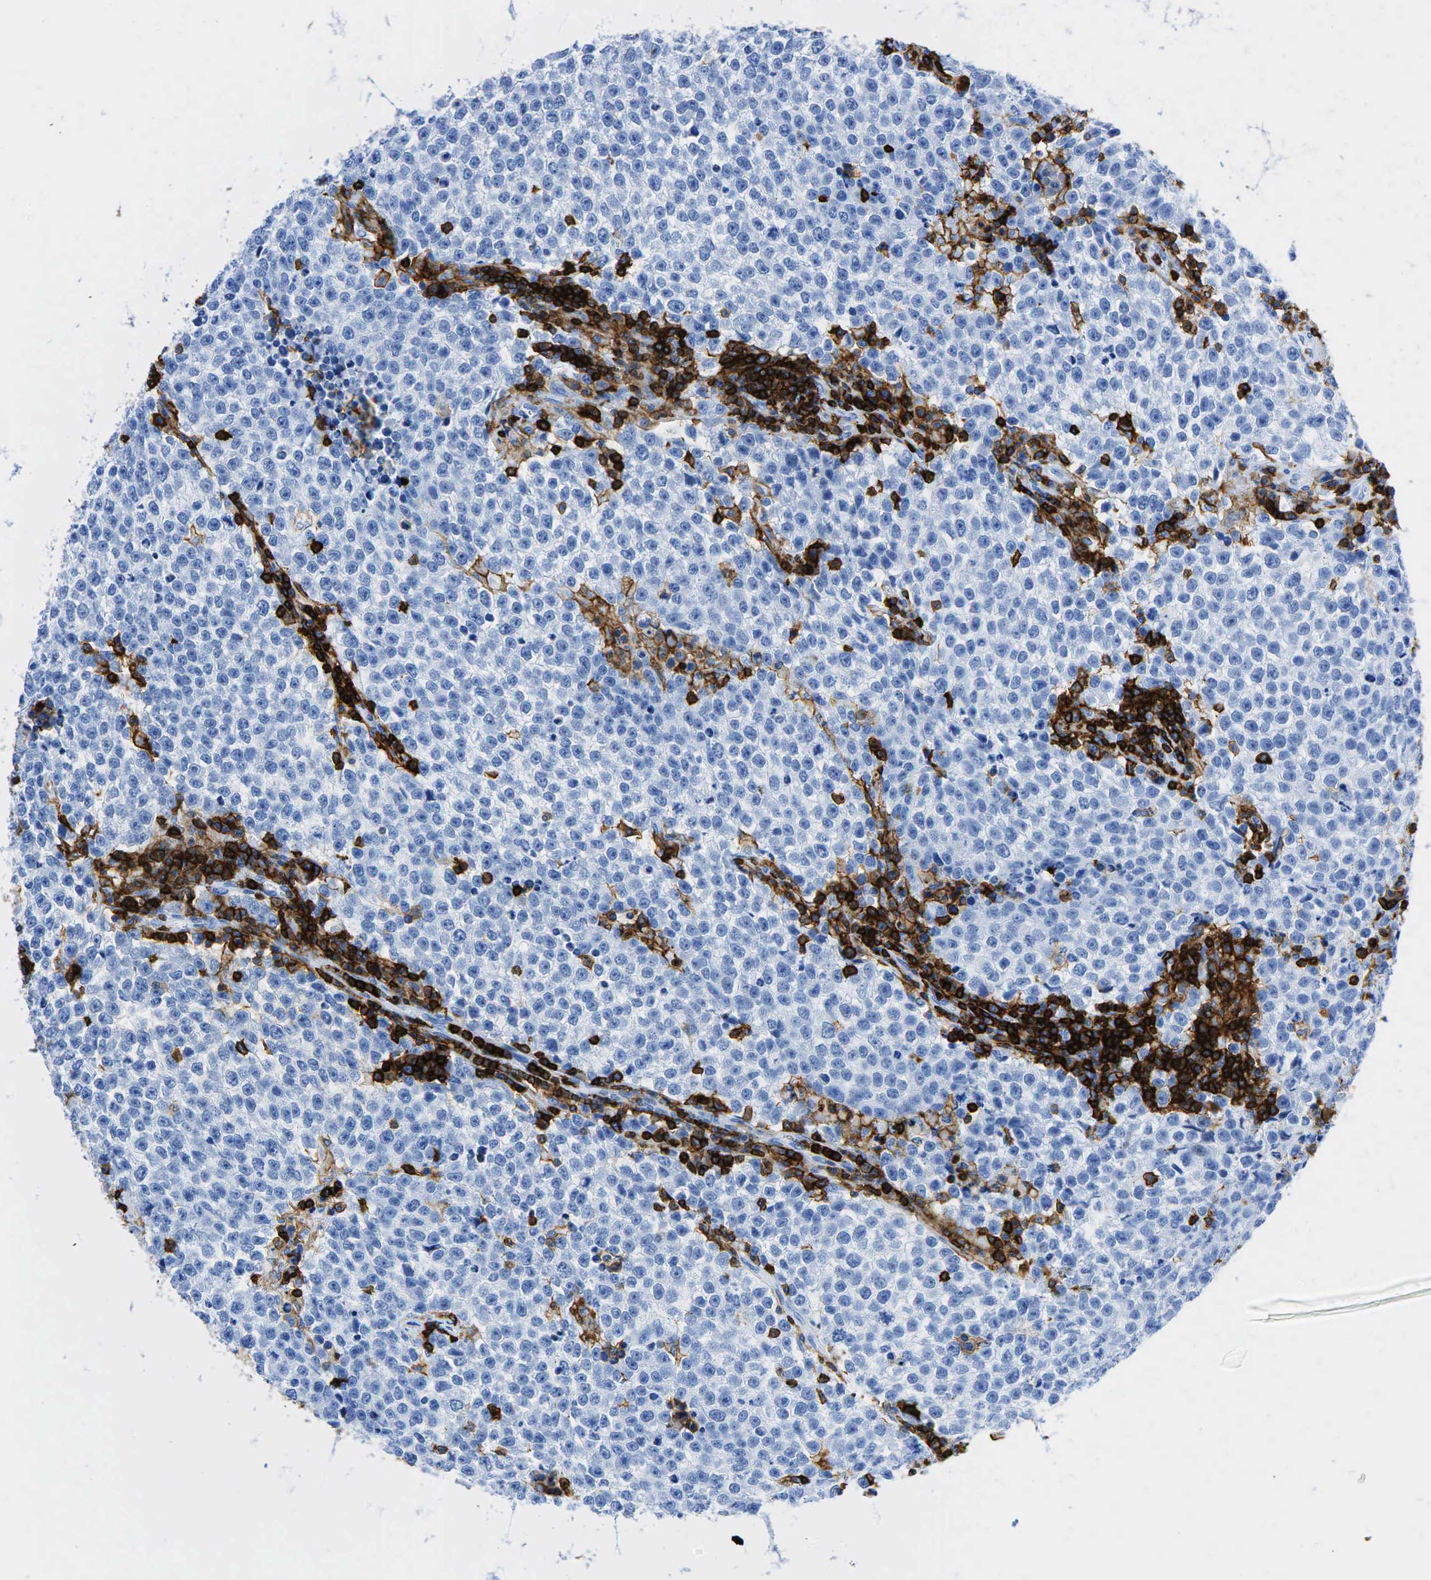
{"staining": {"intensity": "negative", "quantity": "none", "location": "none"}, "tissue": "testis cancer", "cell_type": "Tumor cells", "image_type": "cancer", "snomed": [{"axis": "morphology", "description": "Seminoma, NOS"}, {"axis": "topography", "description": "Testis"}], "caption": "High magnification brightfield microscopy of seminoma (testis) stained with DAB (3,3'-diaminobenzidine) (brown) and counterstained with hematoxylin (blue): tumor cells show no significant staining.", "gene": "PTPRC", "patient": {"sex": "male", "age": 36}}